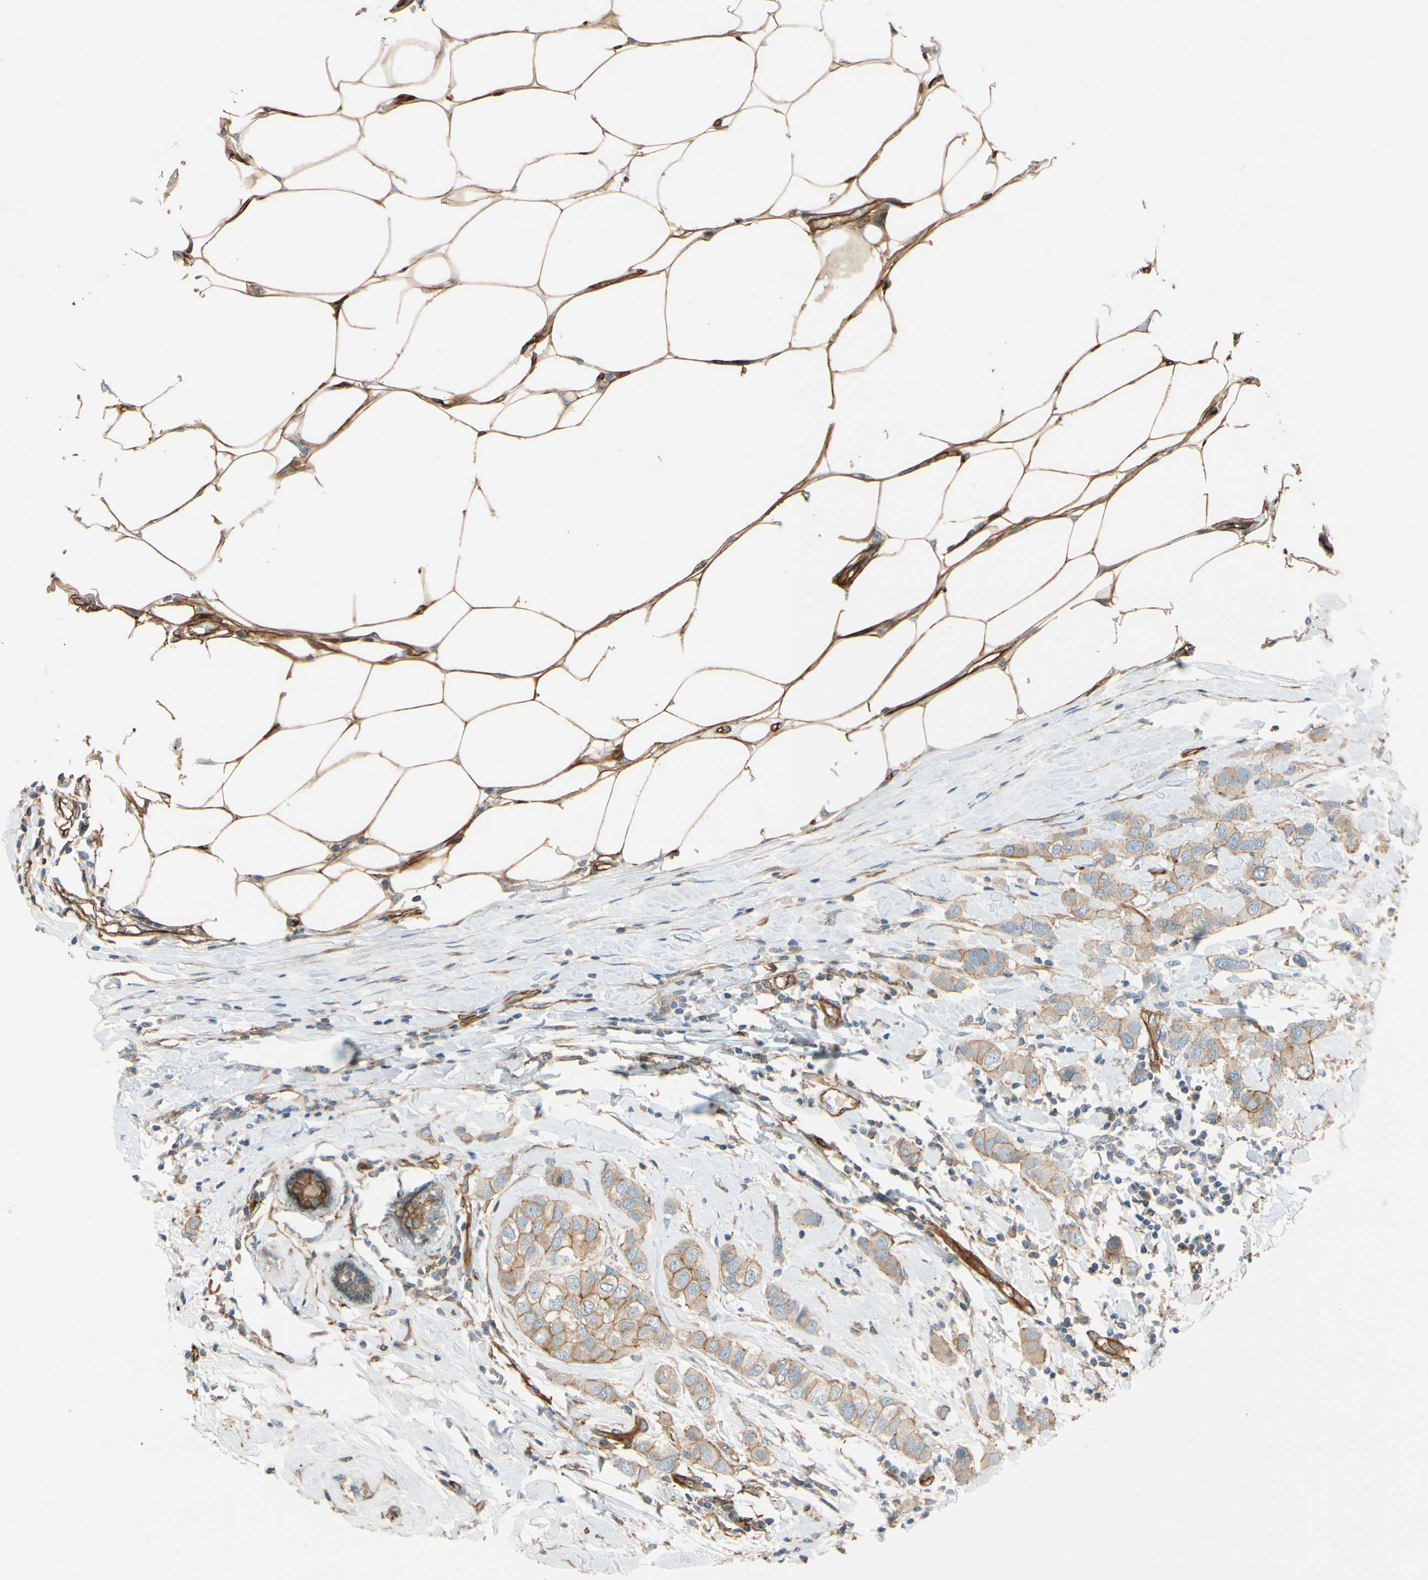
{"staining": {"intensity": "weak", "quantity": ">75%", "location": "cytoplasmic/membranous"}, "tissue": "breast cancer", "cell_type": "Tumor cells", "image_type": "cancer", "snomed": [{"axis": "morphology", "description": "Duct carcinoma"}, {"axis": "topography", "description": "Breast"}], "caption": "Approximately >75% of tumor cells in breast cancer show weak cytoplasmic/membranous protein staining as visualized by brown immunohistochemical staining.", "gene": "SPTAN1", "patient": {"sex": "female", "age": 50}}